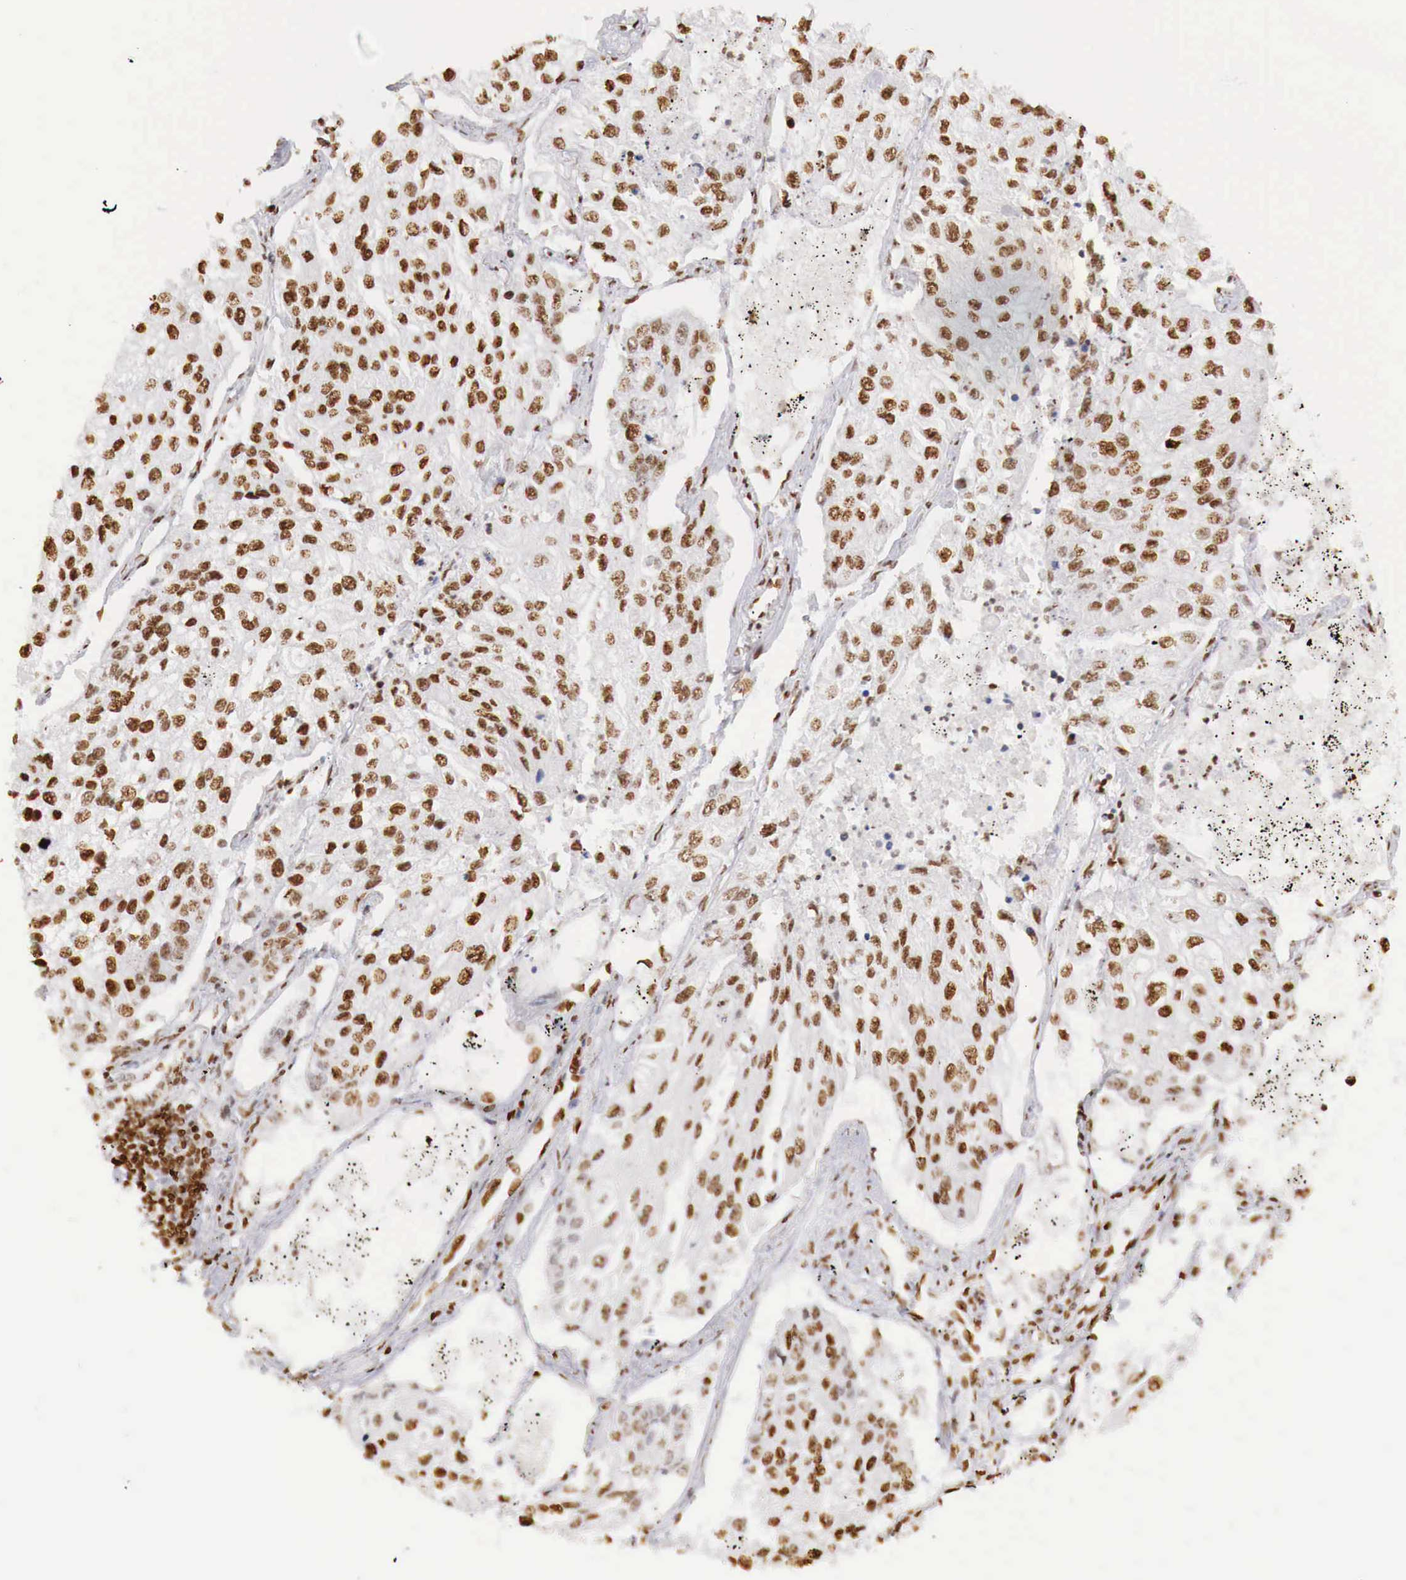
{"staining": {"intensity": "strong", "quantity": ">75%", "location": "nuclear"}, "tissue": "lung cancer", "cell_type": "Tumor cells", "image_type": "cancer", "snomed": [{"axis": "morphology", "description": "Squamous cell carcinoma, NOS"}, {"axis": "topography", "description": "Lung"}], "caption": "A micrograph of human lung cancer (squamous cell carcinoma) stained for a protein reveals strong nuclear brown staining in tumor cells.", "gene": "DKC1", "patient": {"sex": "male", "age": 75}}